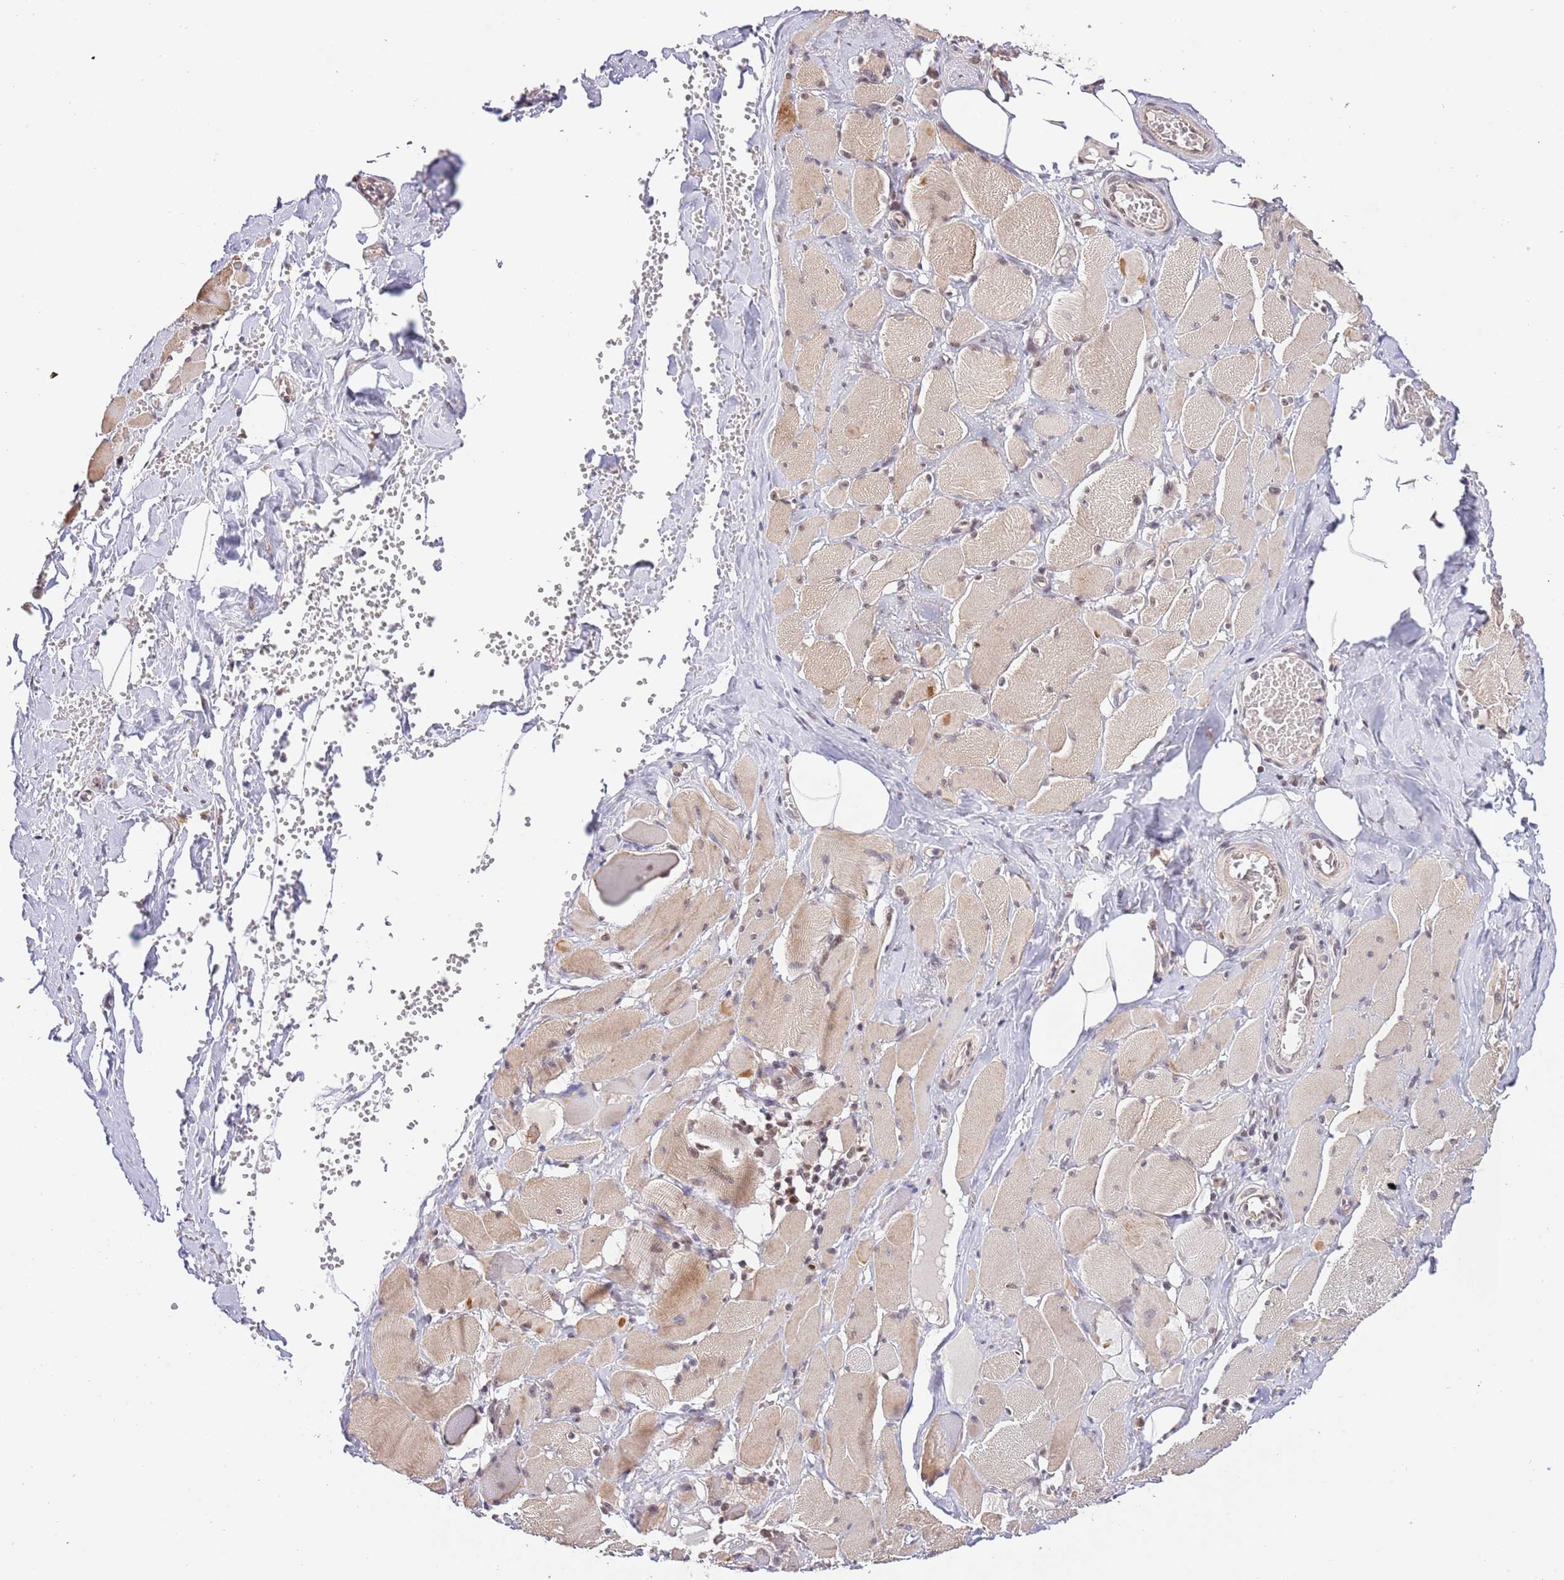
{"staining": {"intensity": "moderate", "quantity": "<25%", "location": "cytoplasmic/membranous,nuclear"}, "tissue": "skeletal muscle", "cell_type": "Myocytes", "image_type": "normal", "snomed": [{"axis": "morphology", "description": "Normal tissue, NOS"}, {"axis": "morphology", "description": "Basal cell carcinoma"}, {"axis": "topography", "description": "Skeletal muscle"}], "caption": "Unremarkable skeletal muscle demonstrates moderate cytoplasmic/membranous,nuclear expression in about <25% of myocytes, visualized by immunohistochemistry.", "gene": "RIF1", "patient": {"sex": "female", "age": 64}}